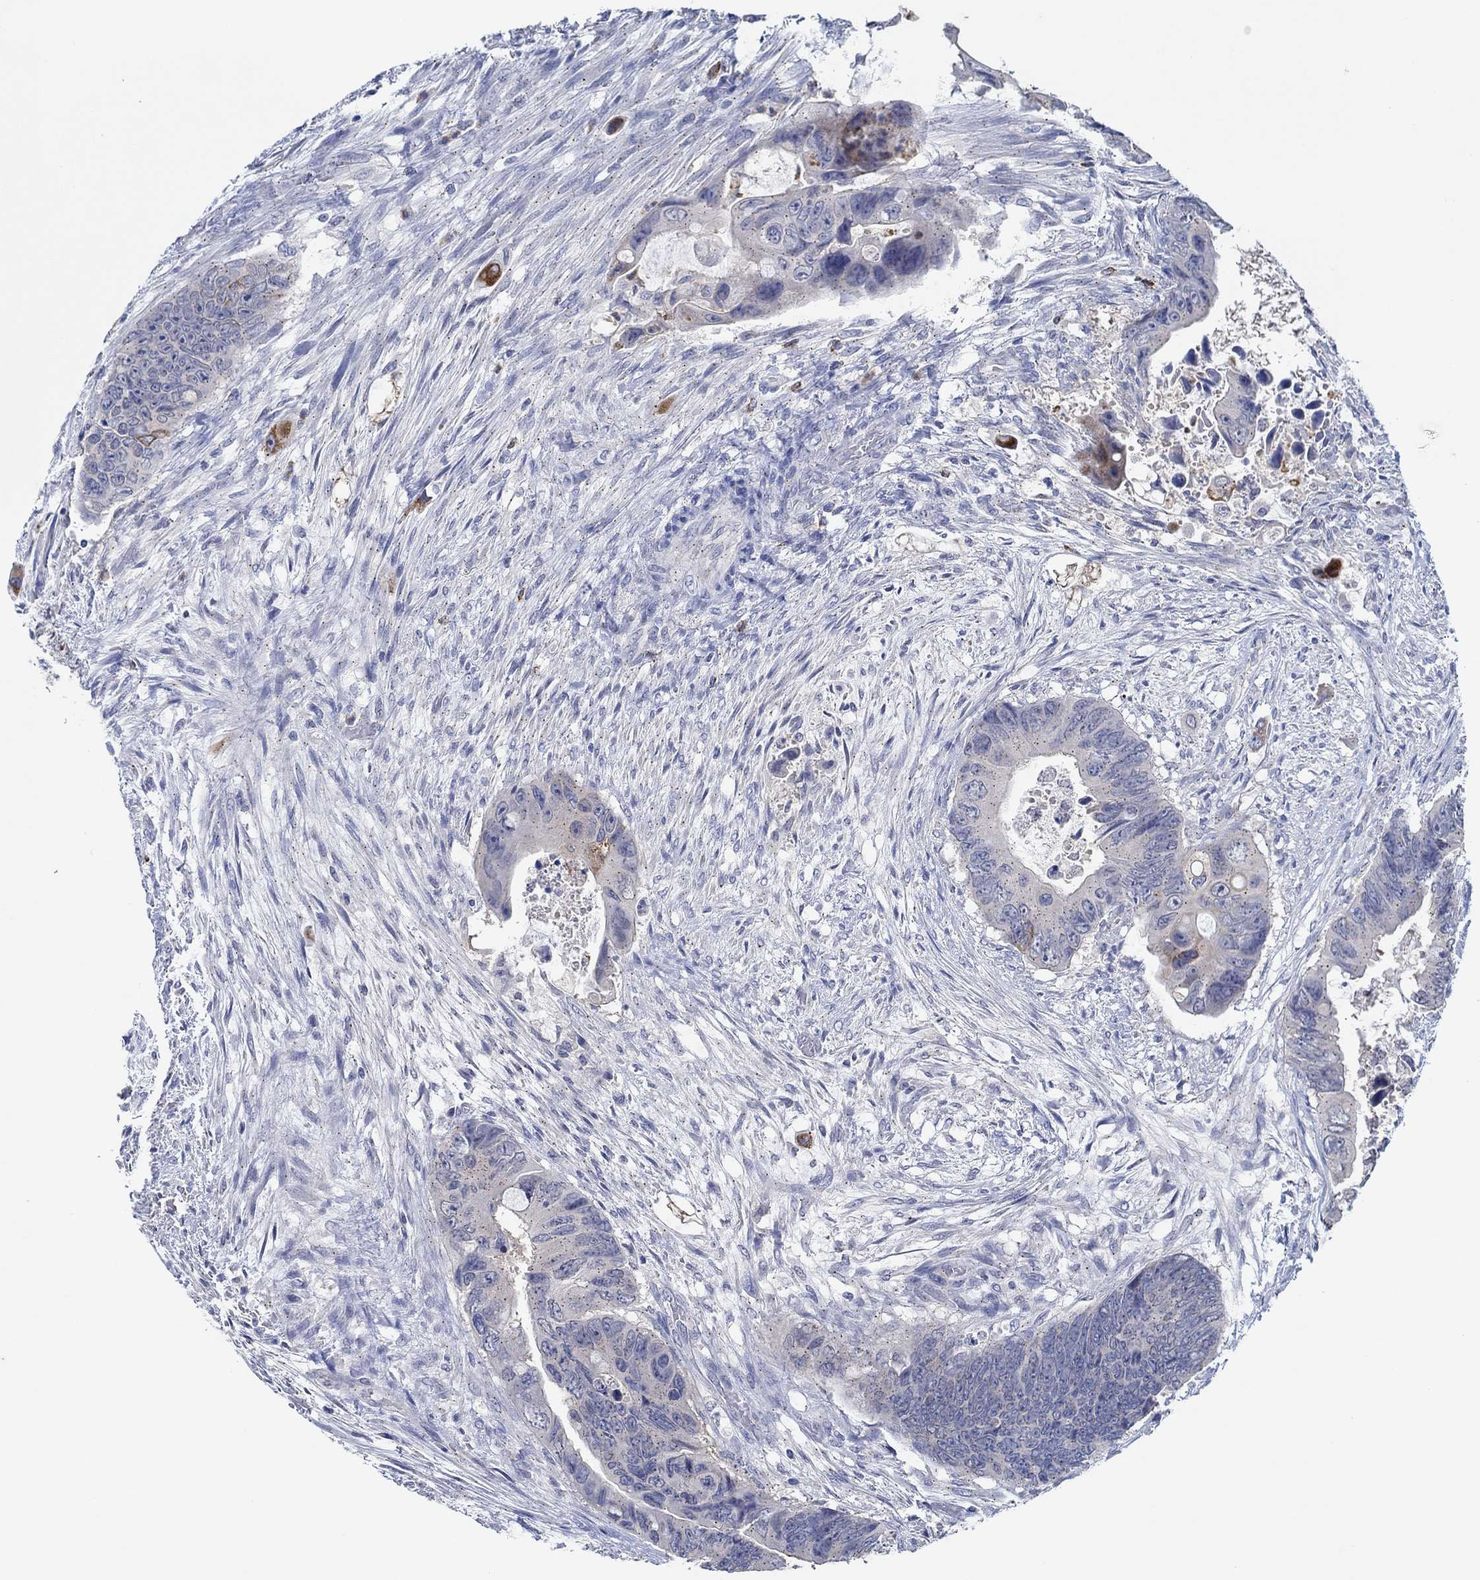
{"staining": {"intensity": "negative", "quantity": "none", "location": "none"}, "tissue": "colorectal cancer", "cell_type": "Tumor cells", "image_type": "cancer", "snomed": [{"axis": "morphology", "description": "Adenocarcinoma, NOS"}, {"axis": "topography", "description": "Rectum"}], "caption": "IHC micrograph of human adenocarcinoma (colorectal) stained for a protein (brown), which demonstrates no positivity in tumor cells.", "gene": "CPM", "patient": {"sex": "male", "age": 63}}